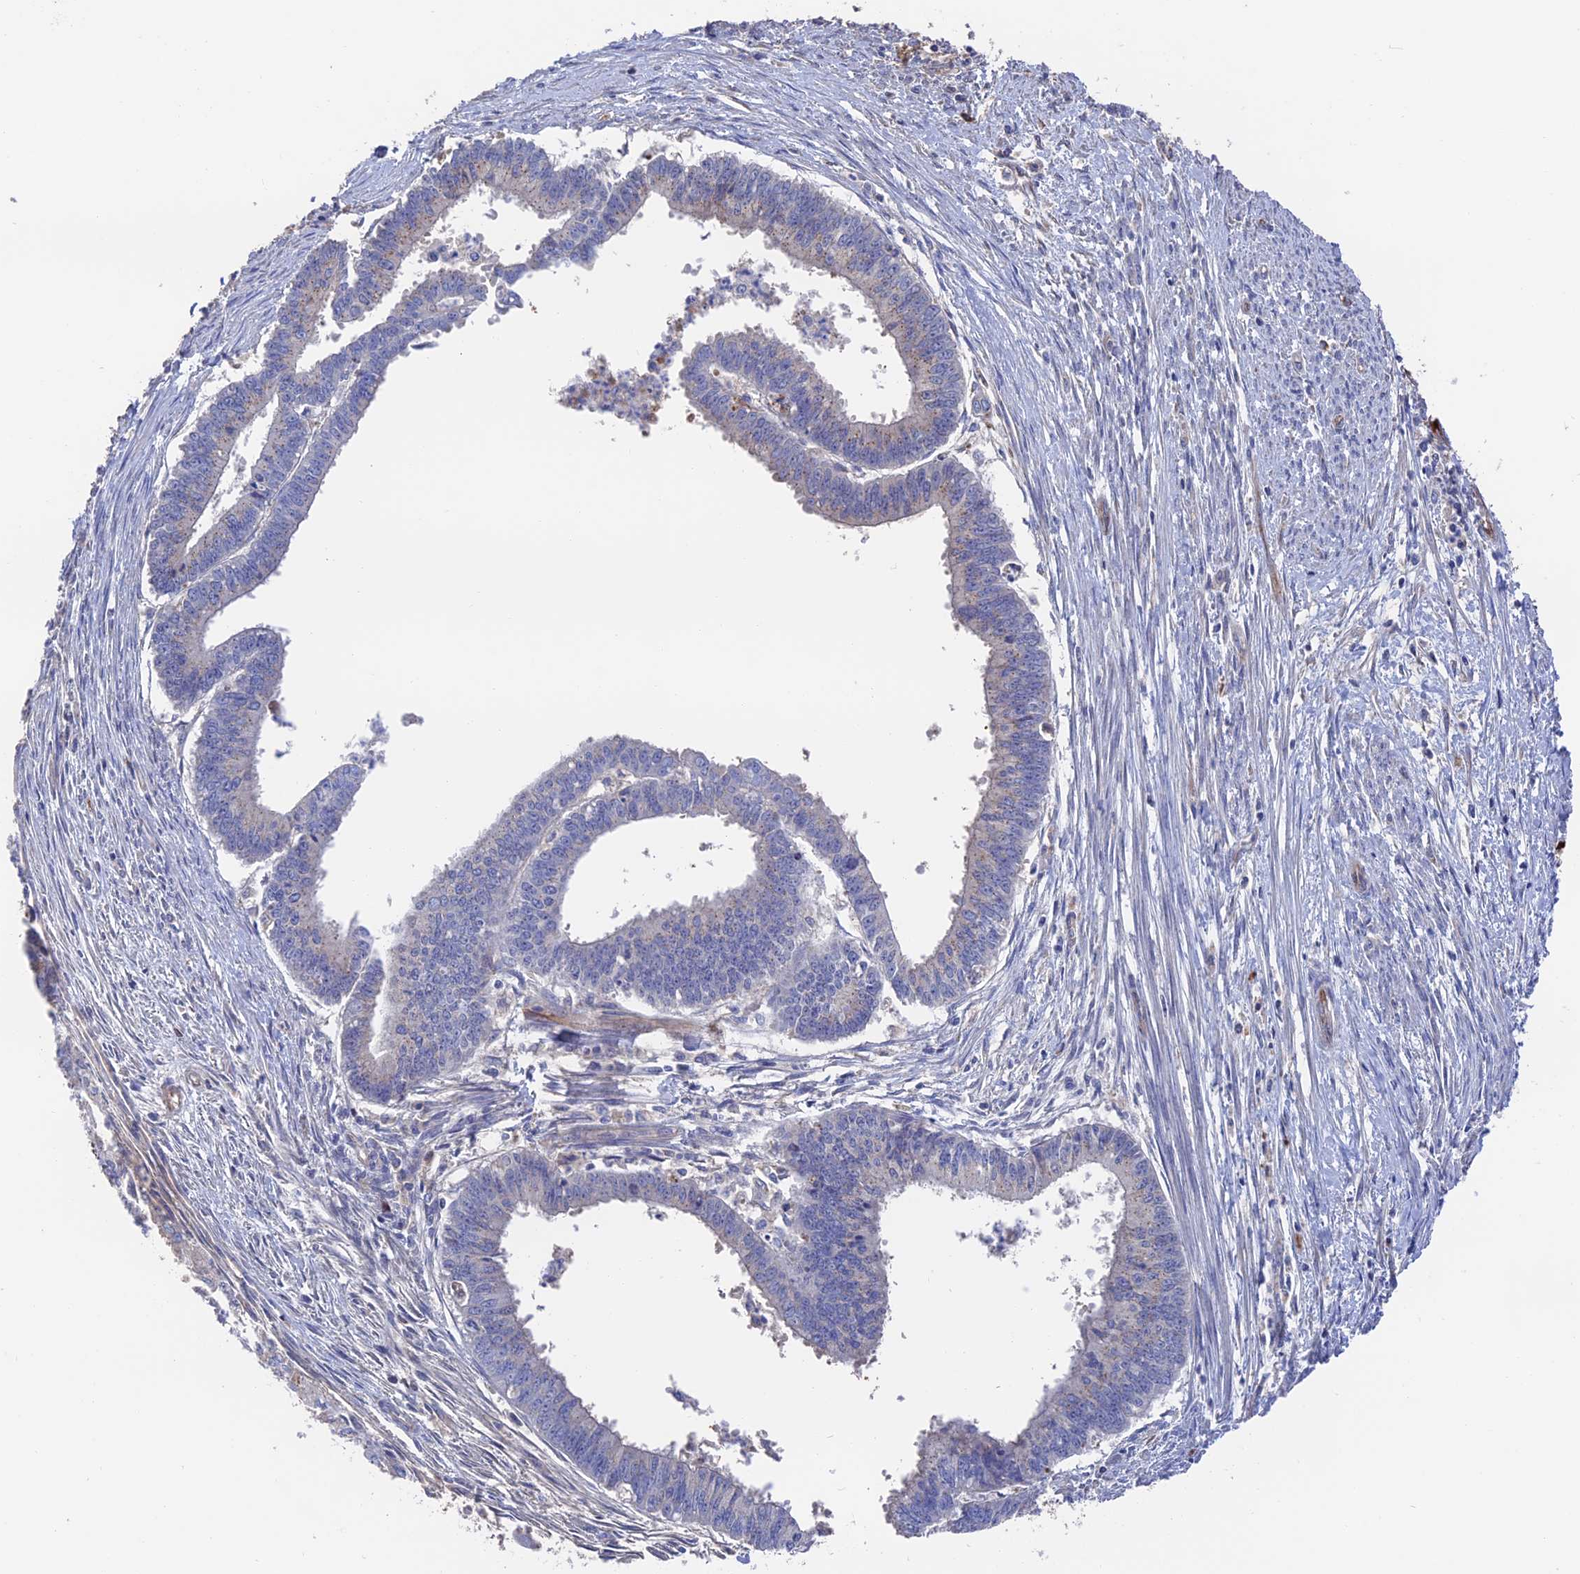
{"staining": {"intensity": "negative", "quantity": "none", "location": "none"}, "tissue": "endometrial cancer", "cell_type": "Tumor cells", "image_type": "cancer", "snomed": [{"axis": "morphology", "description": "Adenocarcinoma, NOS"}, {"axis": "topography", "description": "Endometrium"}], "caption": "This image is of endometrial cancer (adenocarcinoma) stained with immunohistochemistry (IHC) to label a protein in brown with the nuclei are counter-stained blue. There is no expression in tumor cells.", "gene": "HPF1", "patient": {"sex": "female", "age": 73}}